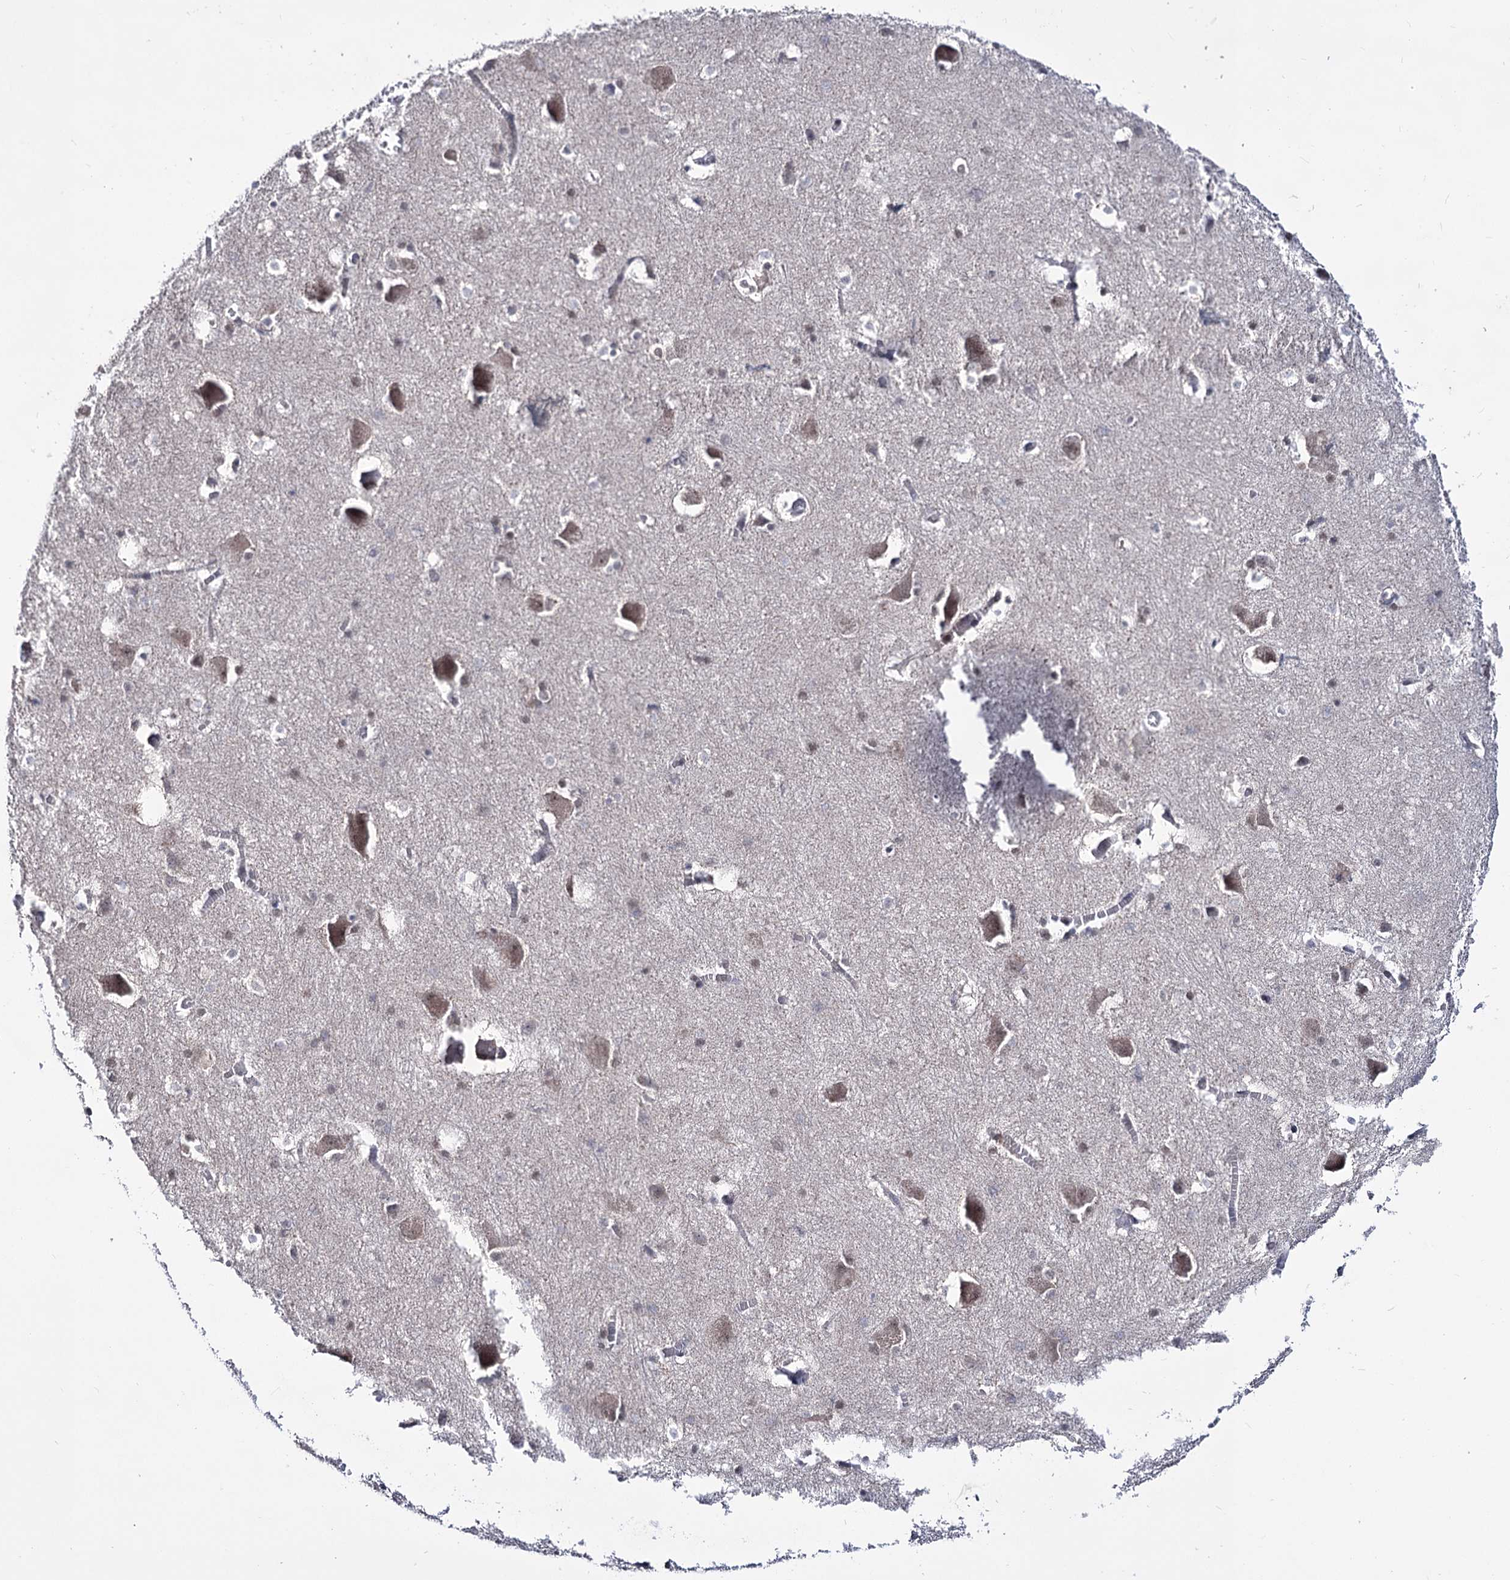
{"staining": {"intensity": "weak", "quantity": "<25%", "location": "nuclear"}, "tissue": "caudate", "cell_type": "Glial cells", "image_type": "normal", "snomed": [{"axis": "morphology", "description": "Normal tissue, NOS"}, {"axis": "topography", "description": "Lateral ventricle wall"}], "caption": "DAB (3,3'-diaminobenzidine) immunohistochemical staining of benign caudate shows no significant positivity in glial cells.", "gene": "PPRC1", "patient": {"sex": "male", "age": 37}}